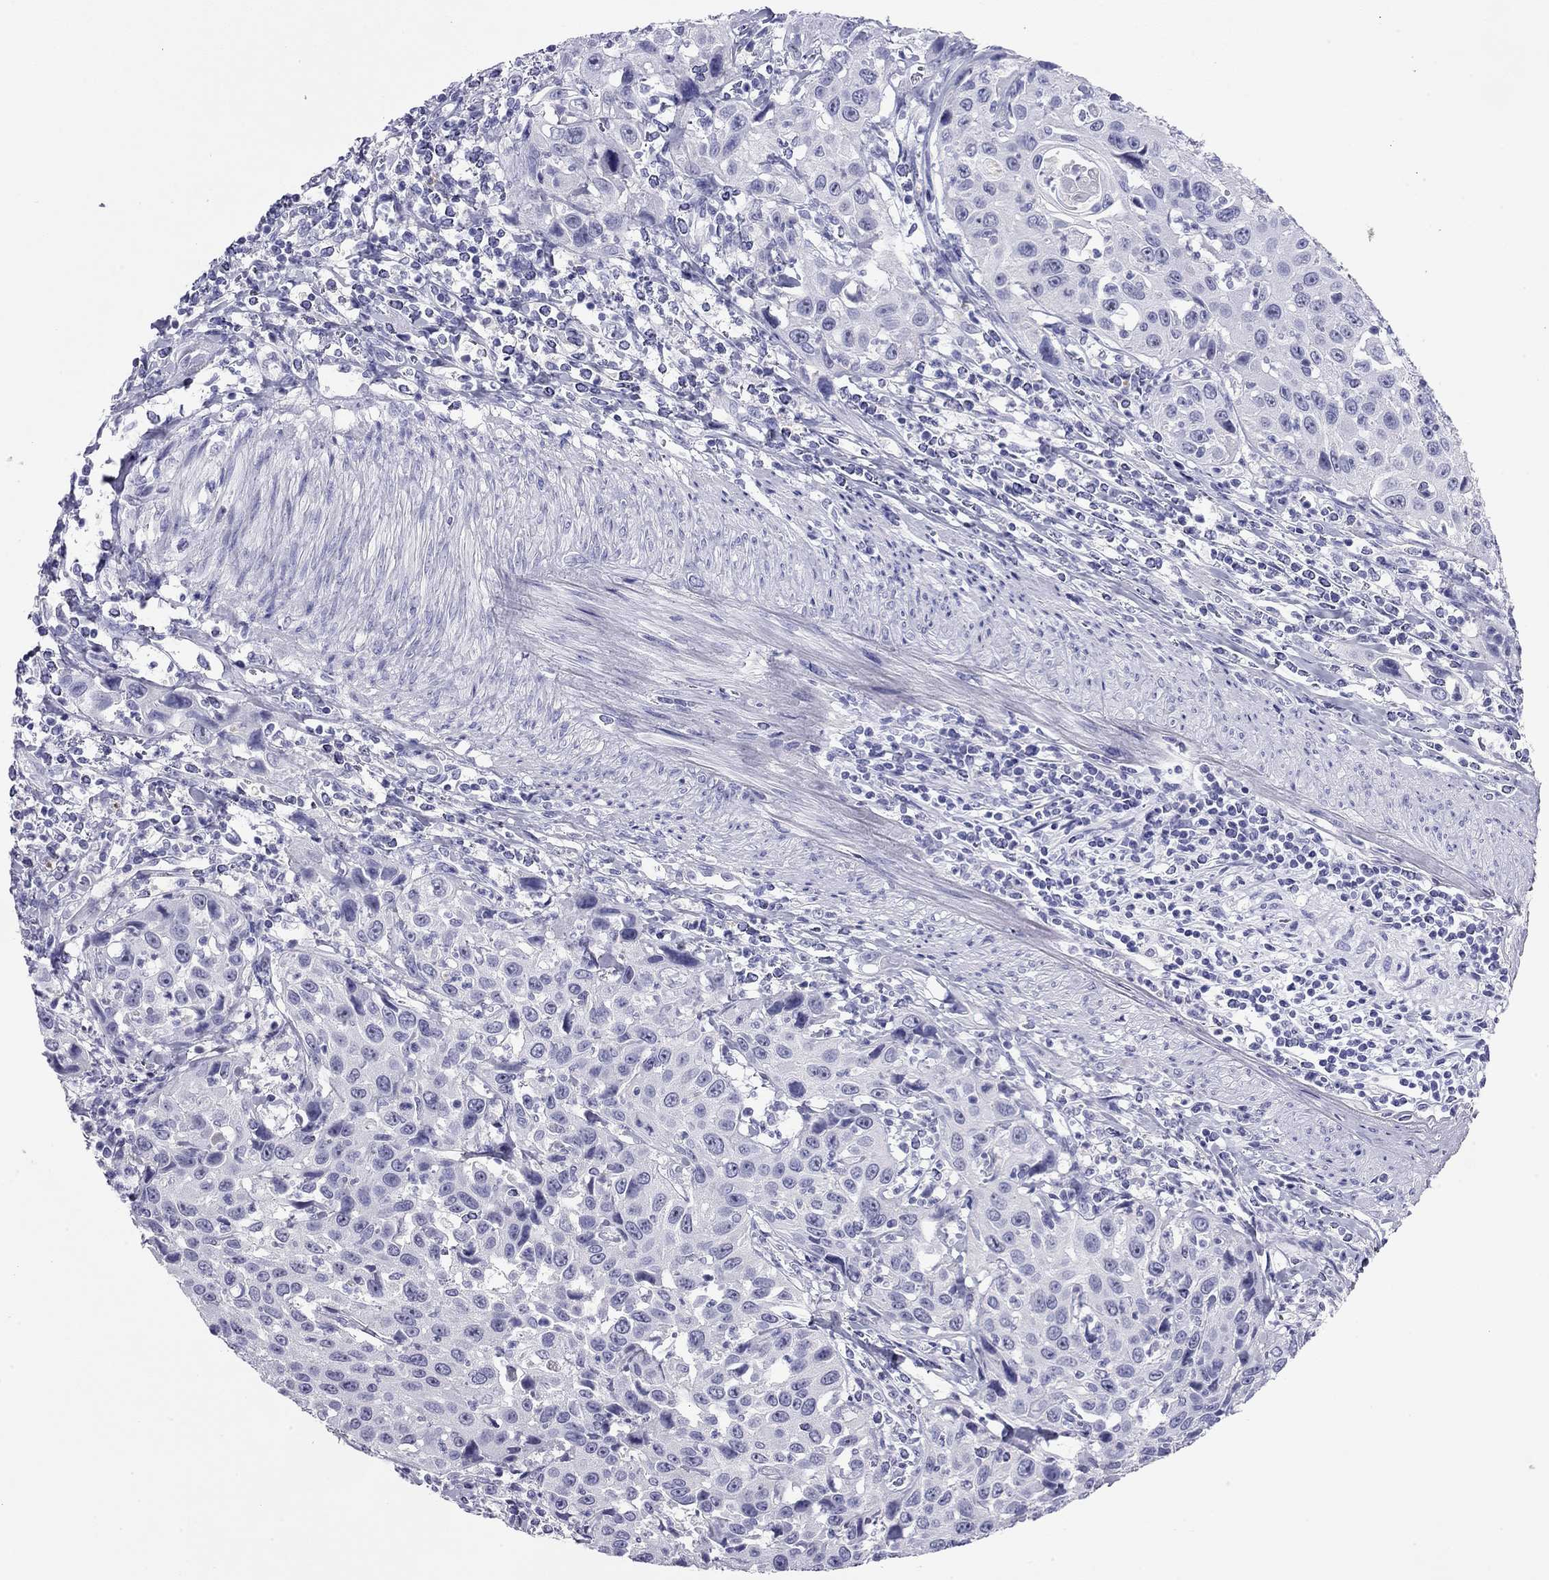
{"staining": {"intensity": "negative", "quantity": "none", "location": "none"}, "tissue": "cervical cancer", "cell_type": "Tumor cells", "image_type": "cancer", "snomed": [{"axis": "morphology", "description": "Squamous cell carcinoma, NOS"}, {"axis": "topography", "description": "Cervix"}], "caption": "This is an immunohistochemistry histopathology image of human cervical cancer. There is no expression in tumor cells.", "gene": "ODF4", "patient": {"sex": "female", "age": 26}}